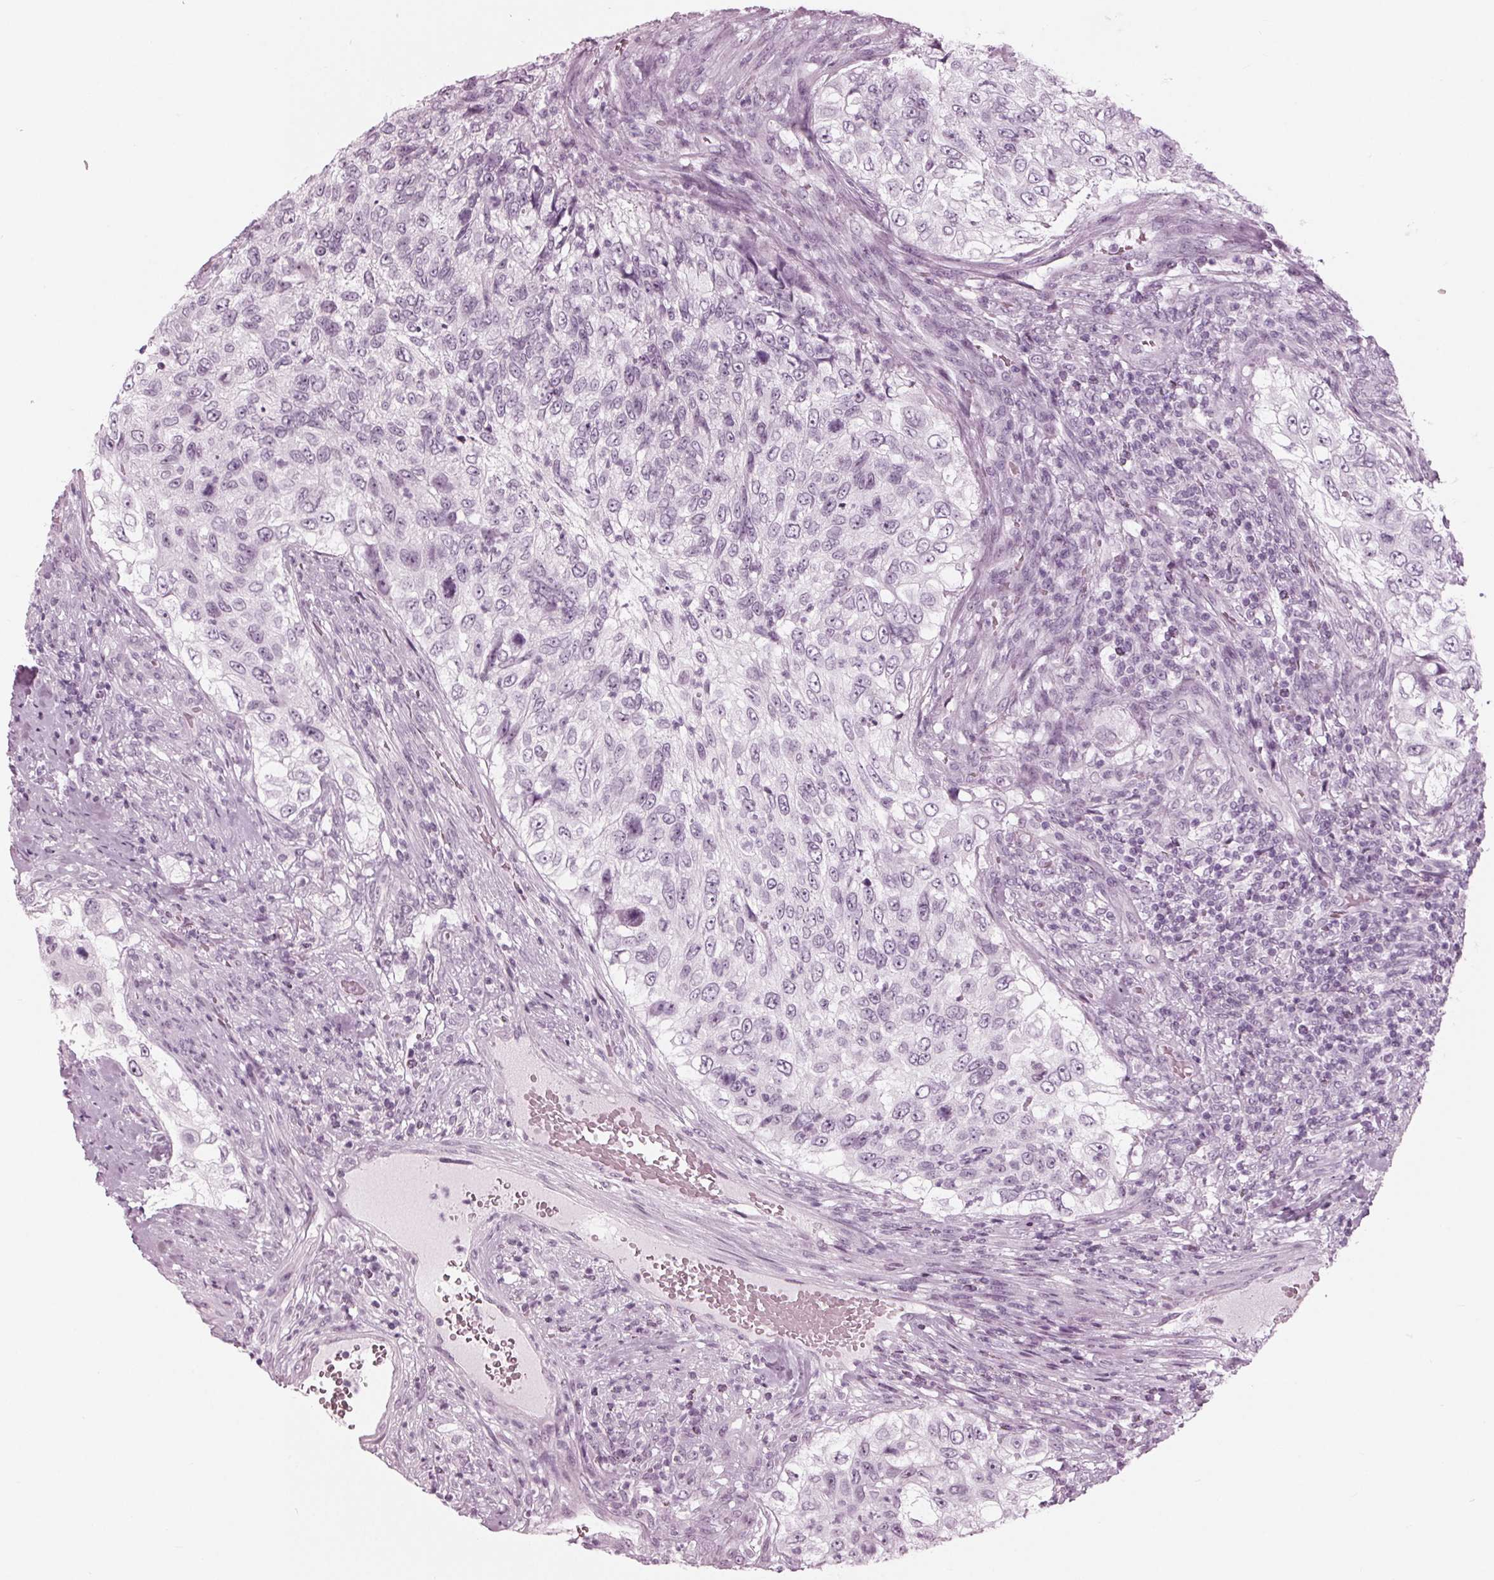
{"staining": {"intensity": "negative", "quantity": "none", "location": "none"}, "tissue": "urothelial cancer", "cell_type": "Tumor cells", "image_type": "cancer", "snomed": [{"axis": "morphology", "description": "Urothelial carcinoma, High grade"}, {"axis": "topography", "description": "Urinary bladder"}], "caption": "Urothelial cancer was stained to show a protein in brown. There is no significant expression in tumor cells.", "gene": "KRT28", "patient": {"sex": "female", "age": 60}}